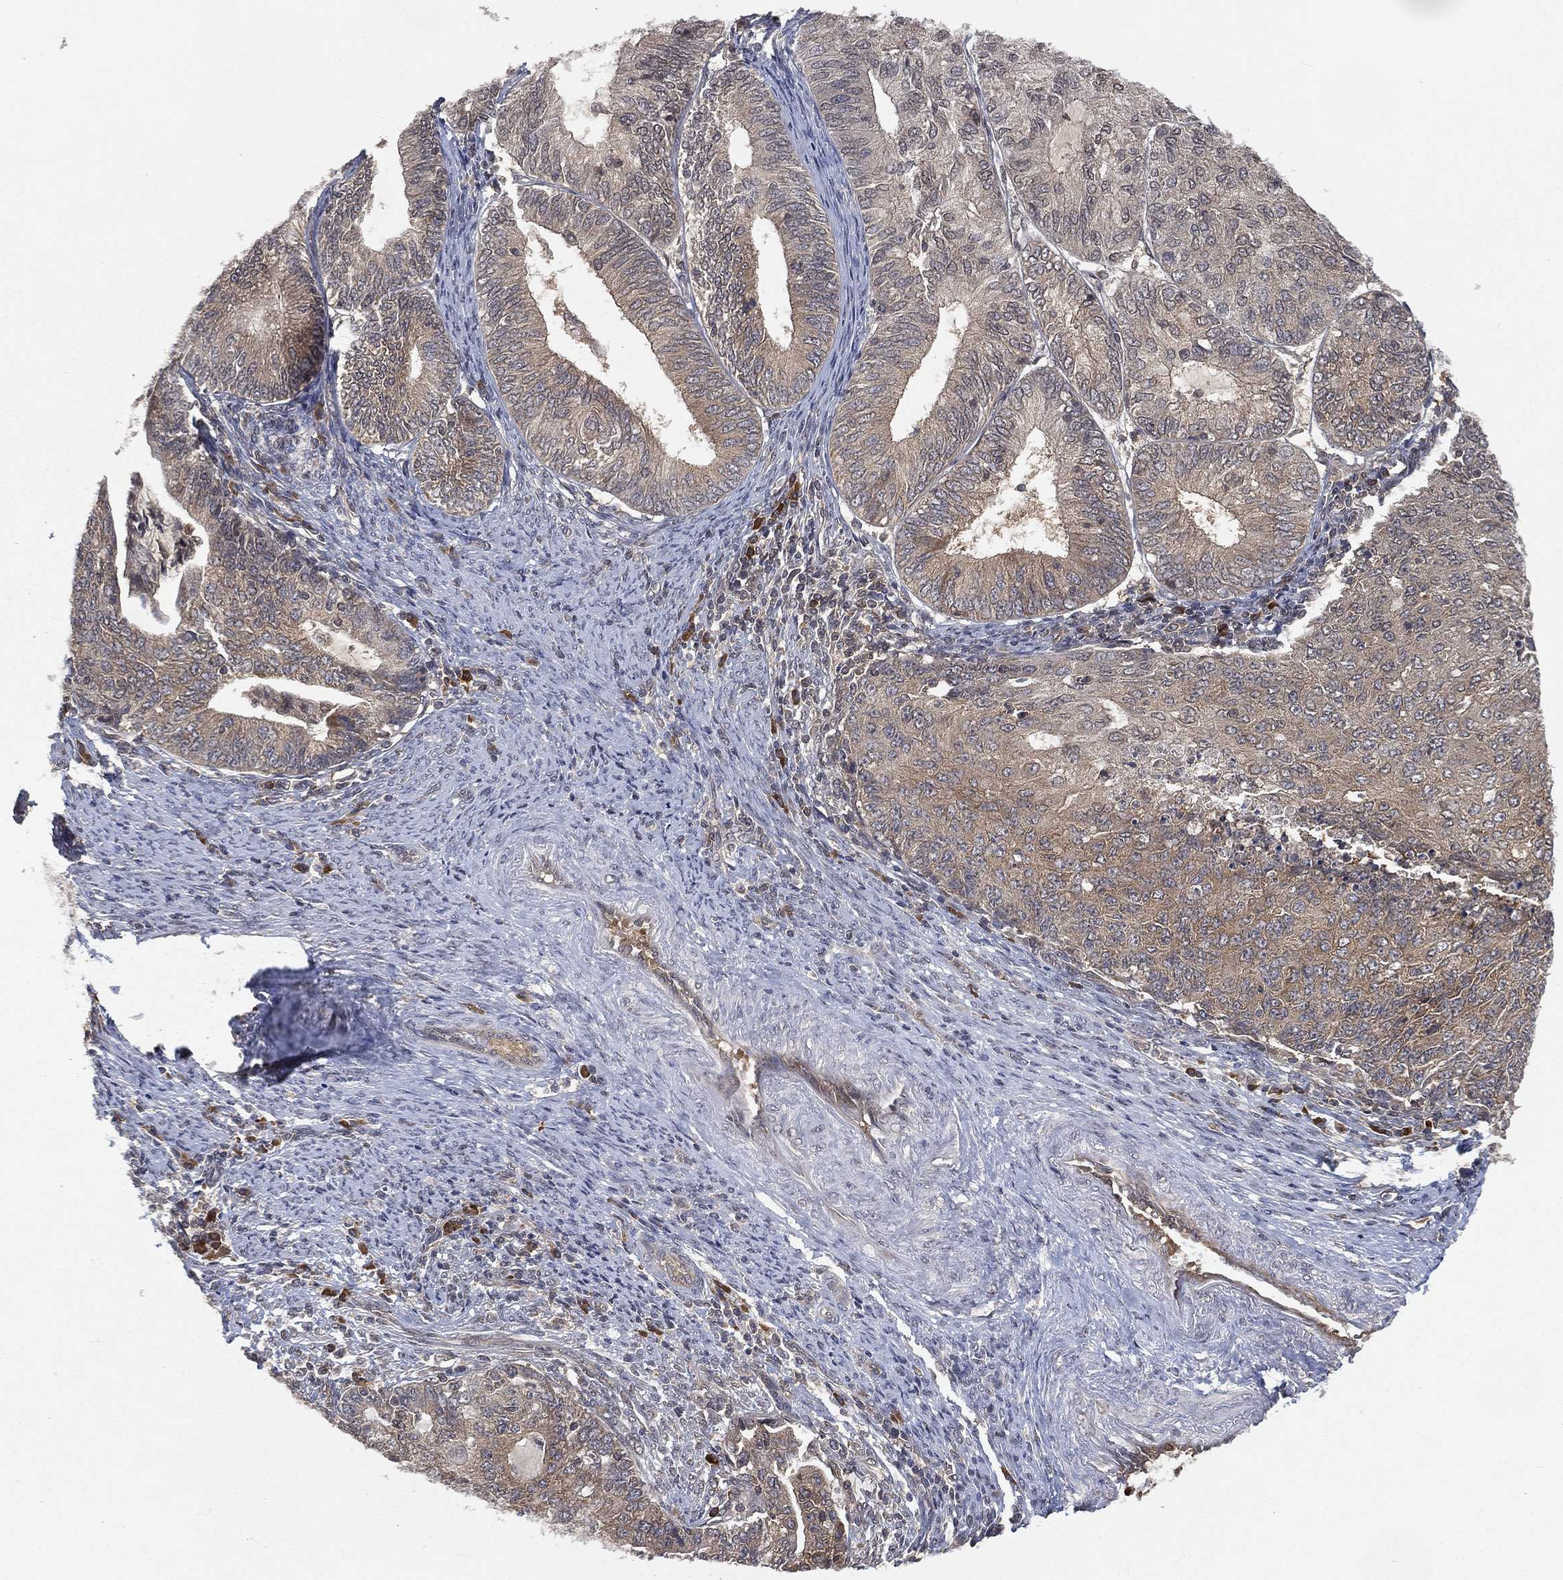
{"staining": {"intensity": "weak", "quantity": "25%-75%", "location": "cytoplasmic/membranous"}, "tissue": "endometrial cancer", "cell_type": "Tumor cells", "image_type": "cancer", "snomed": [{"axis": "morphology", "description": "Adenocarcinoma, NOS"}, {"axis": "topography", "description": "Endometrium"}], "caption": "This micrograph demonstrates immunohistochemistry (IHC) staining of endometrial cancer (adenocarcinoma), with low weak cytoplasmic/membranous staining in about 25%-75% of tumor cells.", "gene": "UBA5", "patient": {"sex": "female", "age": 82}}